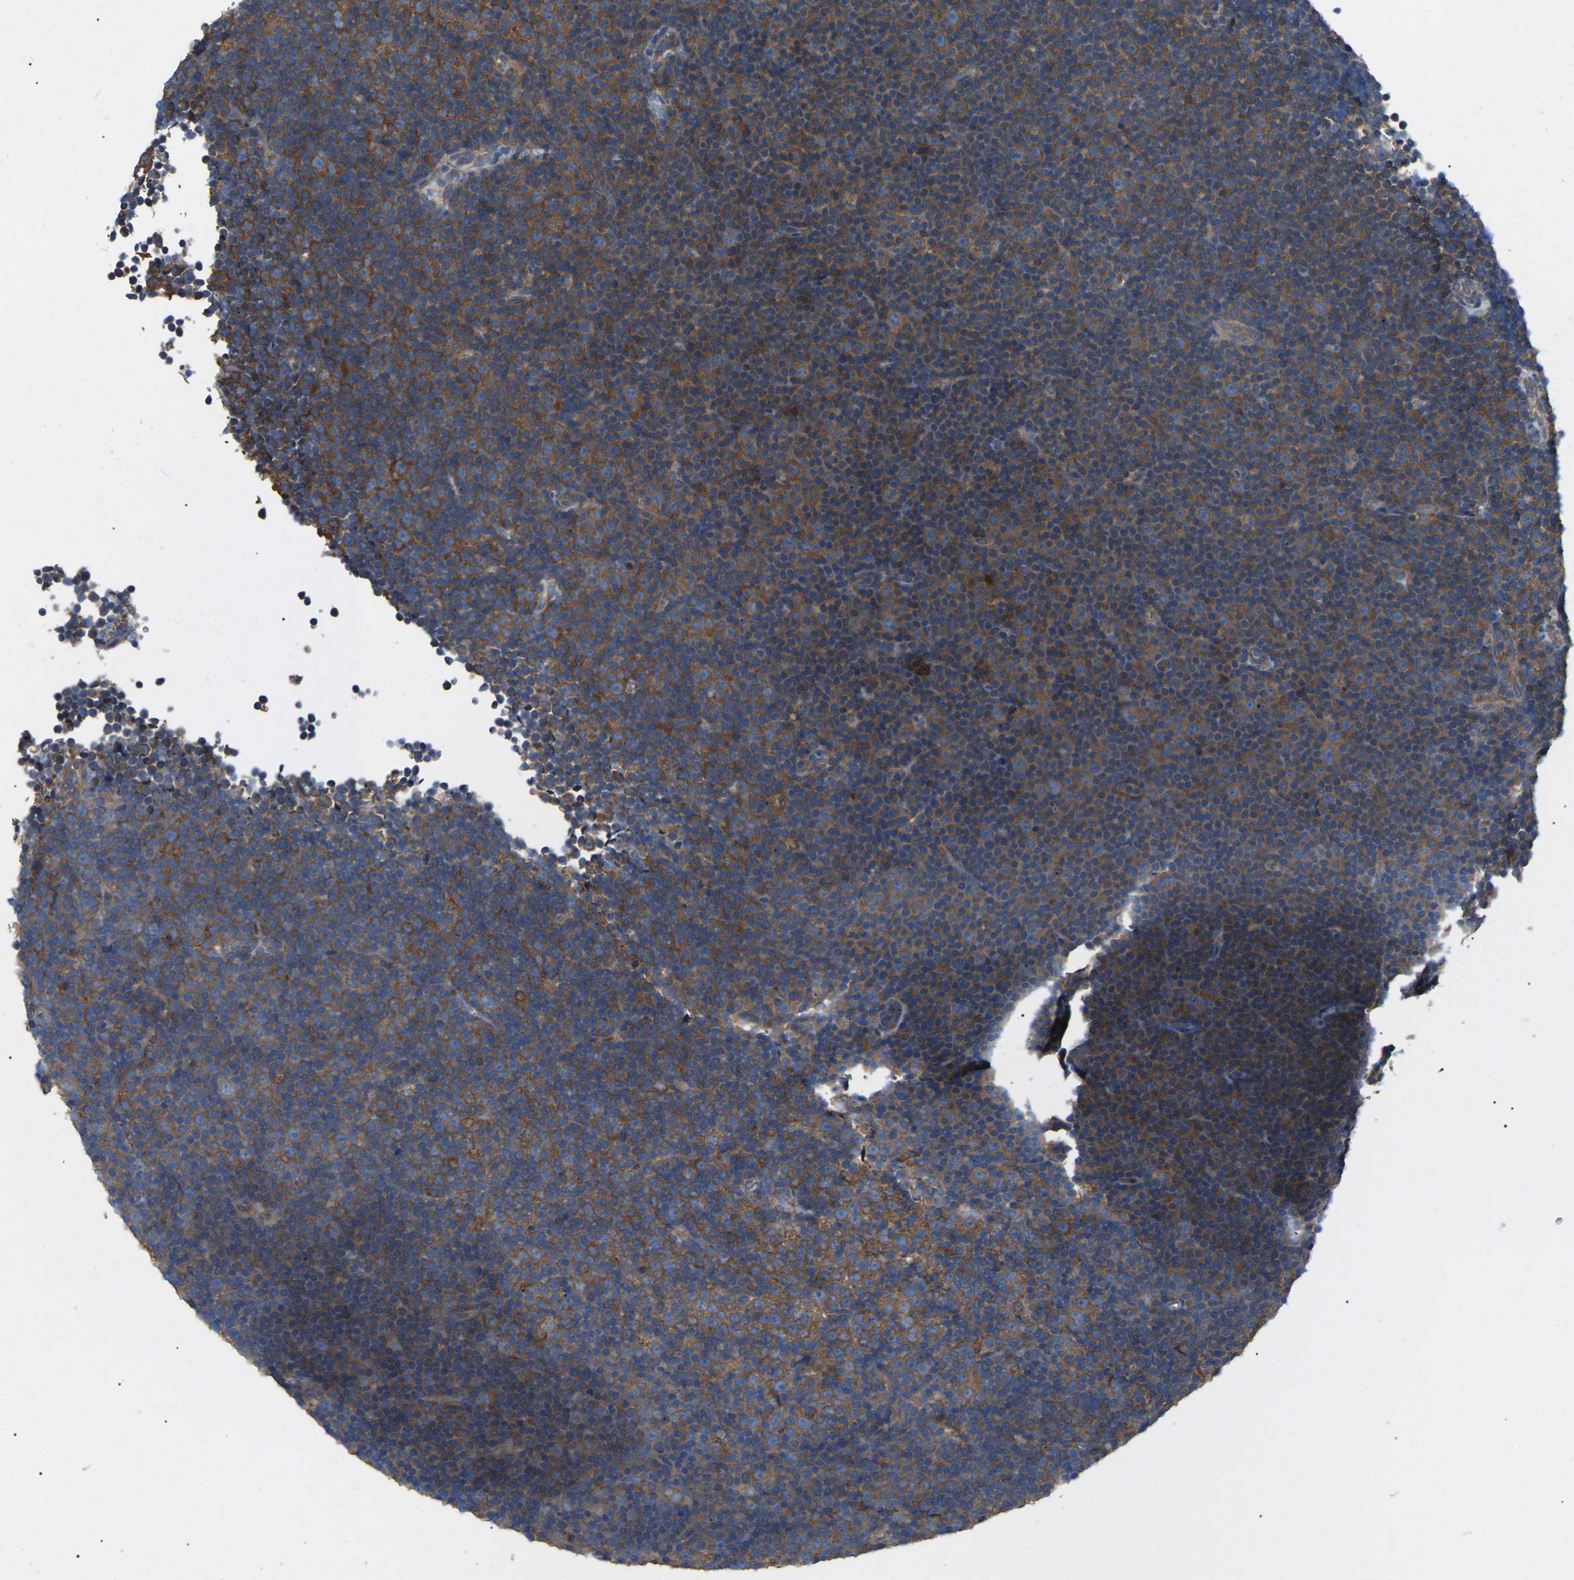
{"staining": {"intensity": "moderate", "quantity": ">75%", "location": "cytoplasmic/membranous"}, "tissue": "lymphoma", "cell_type": "Tumor cells", "image_type": "cancer", "snomed": [{"axis": "morphology", "description": "Malignant lymphoma, non-Hodgkin's type, Low grade"}, {"axis": "topography", "description": "Lymph node"}], "caption": "Immunohistochemical staining of human lymphoma reveals medium levels of moderate cytoplasmic/membranous protein expression in about >75% of tumor cells.", "gene": "AIMP1", "patient": {"sex": "female", "age": 67}}